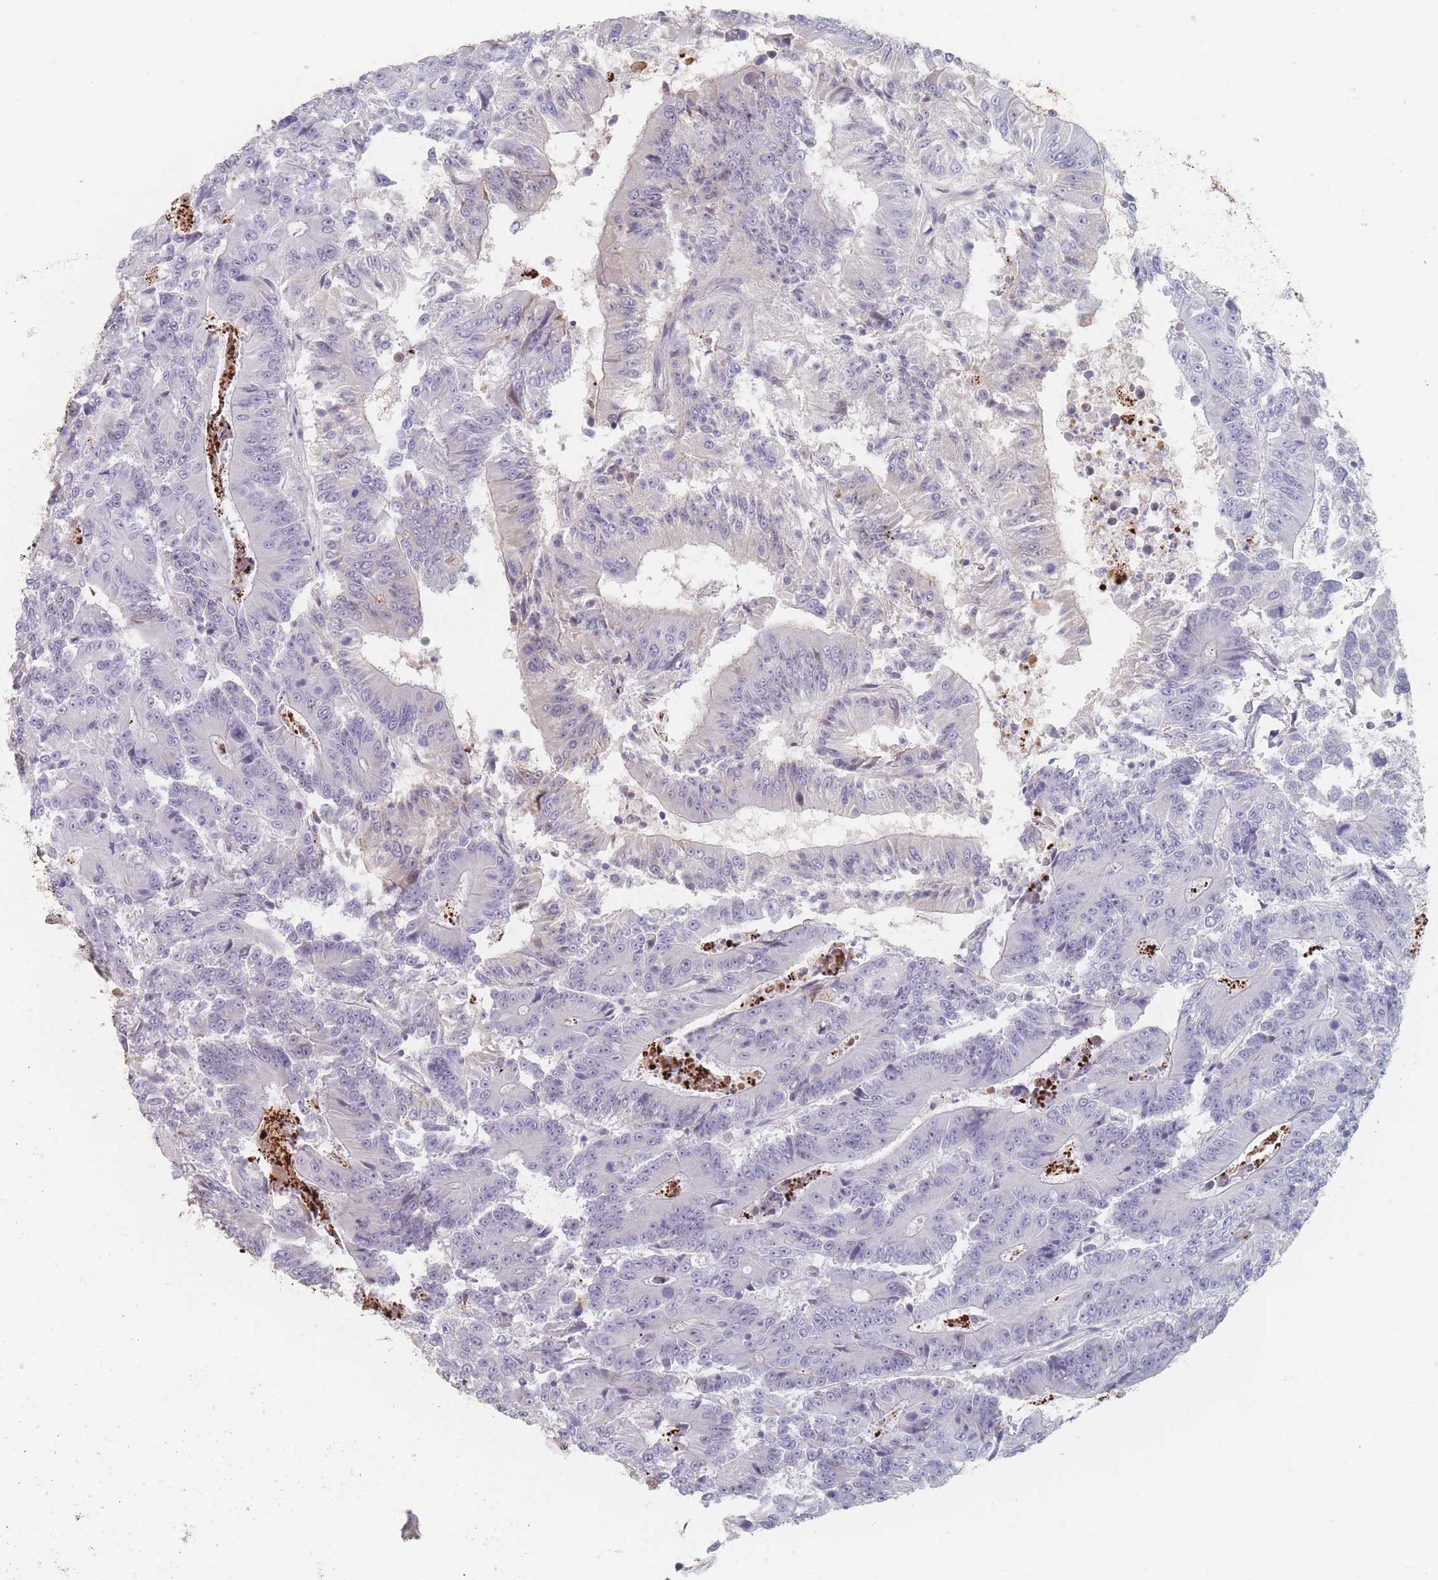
{"staining": {"intensity": "negative", "quantity": "none", "location": "none"}, "tissue": "colorectal cancer", "cell_type": "Tumor cells", "image_type": "cancer", "snomed": [{"axis": "morphology", "description": "Adenocarcinoma, NOS"}, {"axis": "topography", "description": "Colon"}], "caption": "Protein analysis of colorectal cancer exhibits no significant staining in tumor cells.", "gene": "HELZ2", "patient": {"sex": "male", "age": 83}}